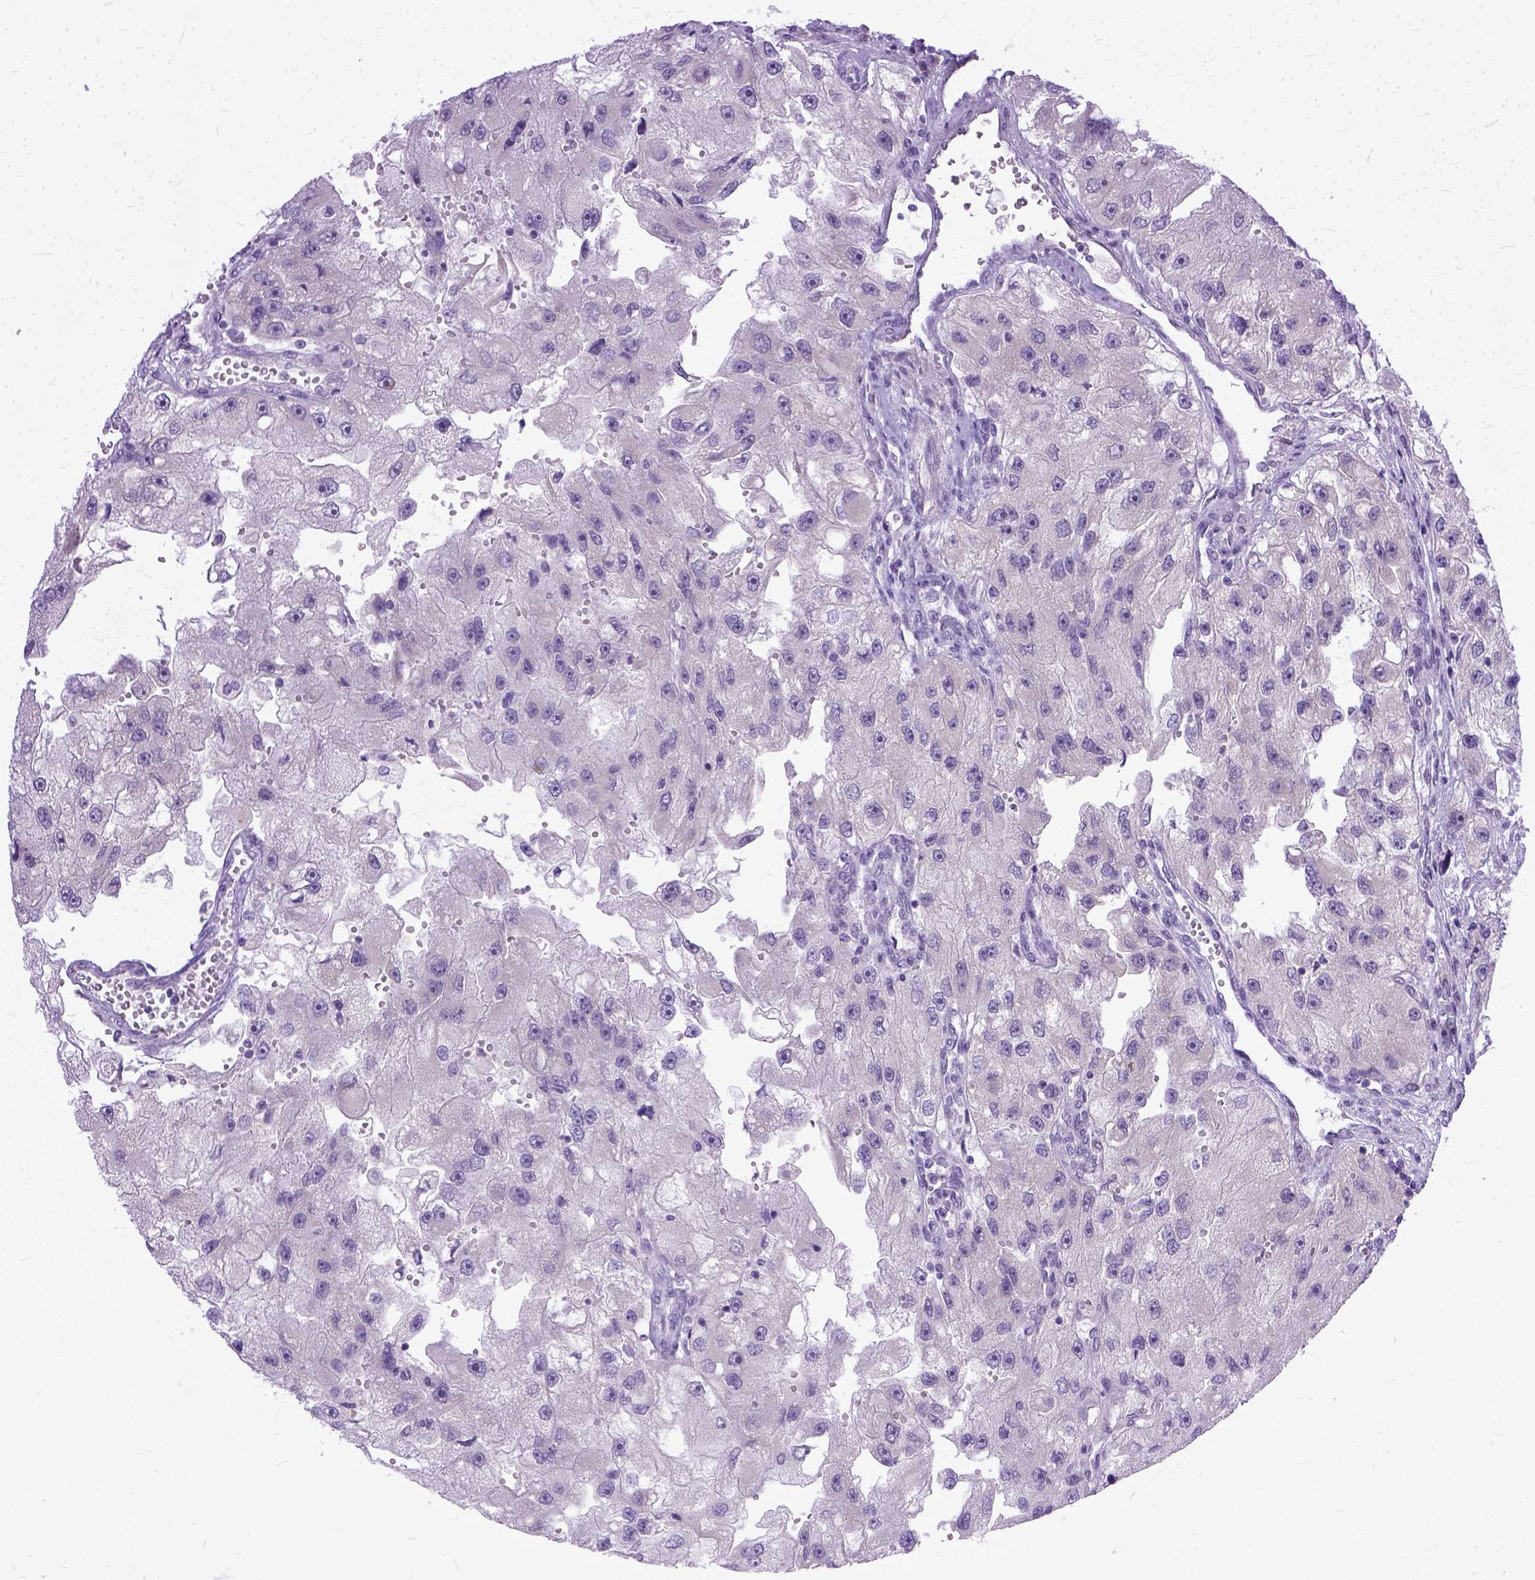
{"staining": {"intensity": "negative", "quantity": "none", "location": "none"}, "tissue": "renal cancer", "cell_type": "Tumor cells", "image_type": "cancer", "snomed": [{"axis": "morphology", "description": "Adenocarcinoma, NOS"}, {"axis": "topography", "description": "Kidney"}], "caption": "IHC histopathology image of neoplastic tissue: human renal cancer stained with DAB (3,3'-diaminobenzidine) exhibits no significant protein expression in tumor cells.", "gene": "TCEAL7", "patient": {"sex": "male", "age": 63}}